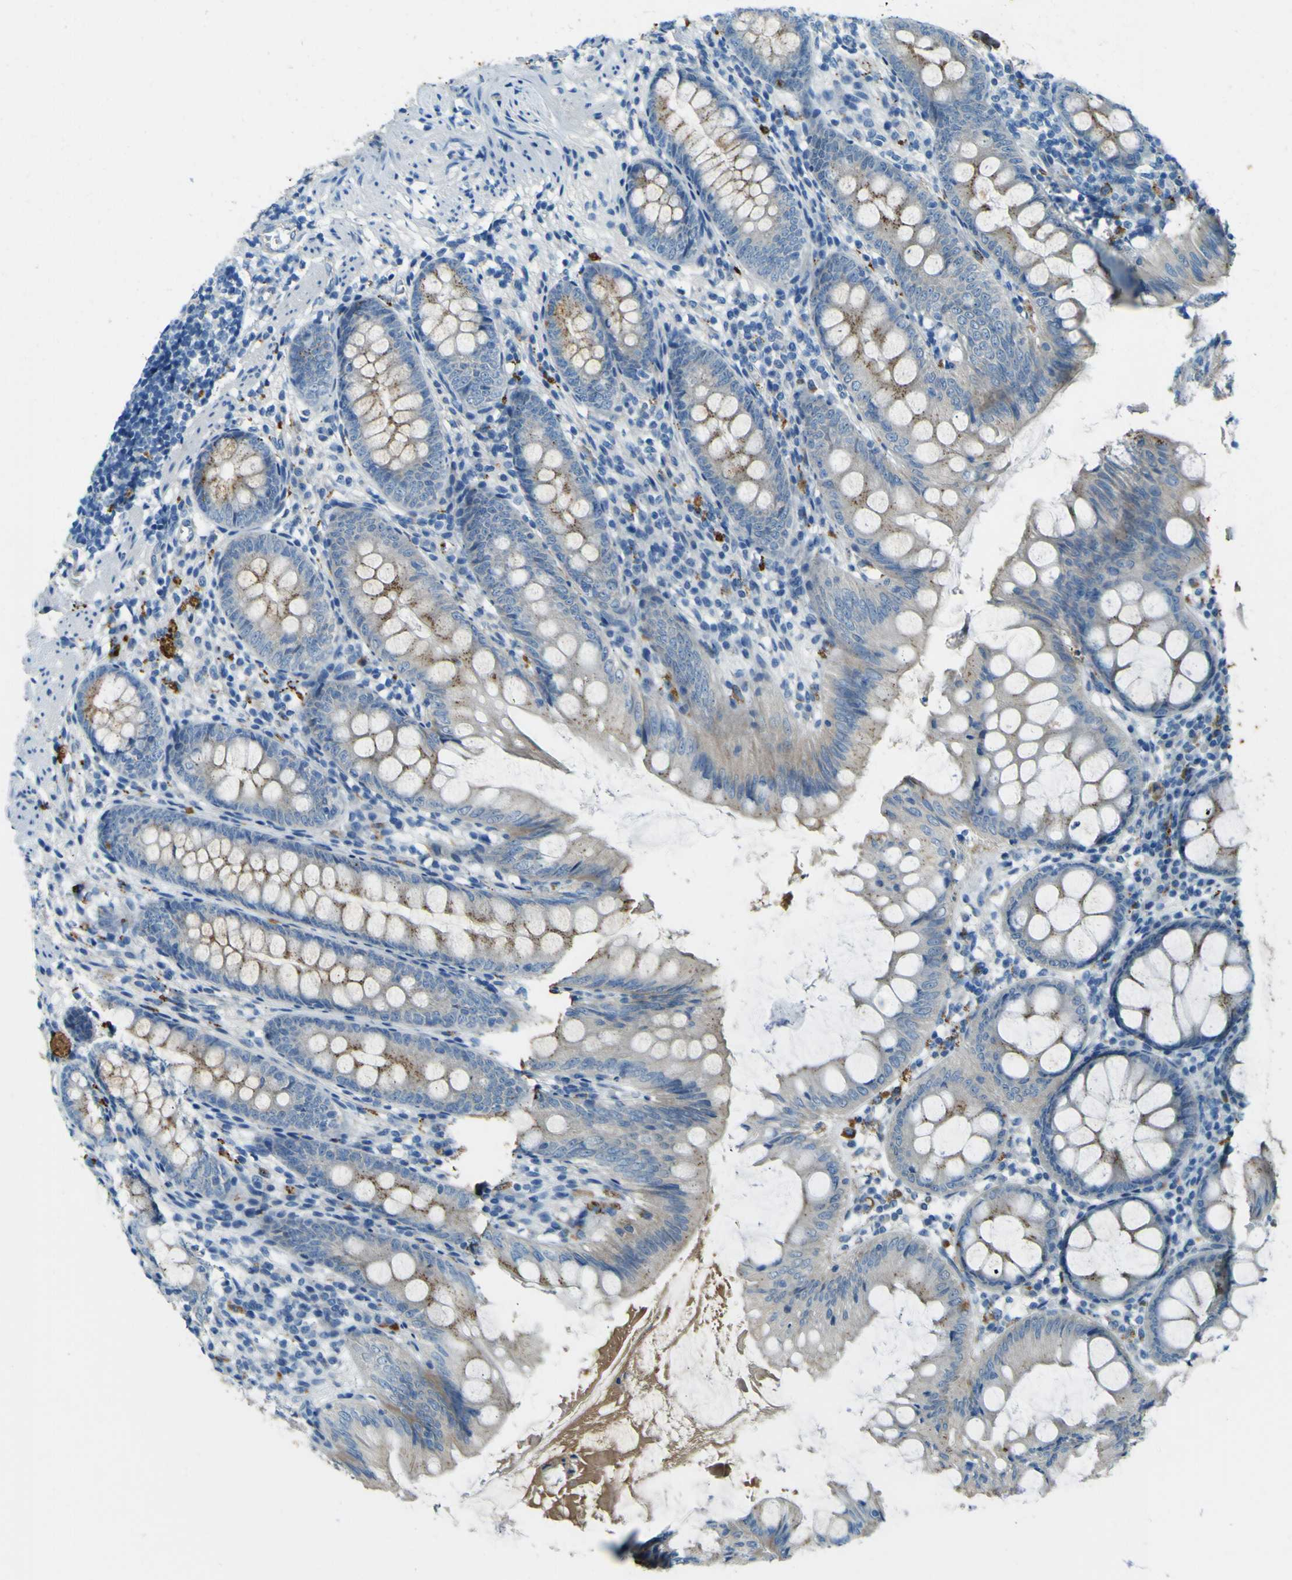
{"staining": {"intensity": "weak", "quantity": ">75%", "location": "cytoplasmic/membranous"}, "tissue": "appendix", "cell_type": "Glandular cells", "image_type": "normal", "snomed": [{"axis": "morphology", "description": "Normal tissue, NOS"}, {"axis": "topography", "description": "Appendix"}], "caption": "An image showing weak cytoplasmic/membranous positivity in about >75% of glandular cells in normal appendix, as visualized by brown immunohistochemical staining.", "gene": "PDE9A", "patient": {"sex": "female", "age": 77}}